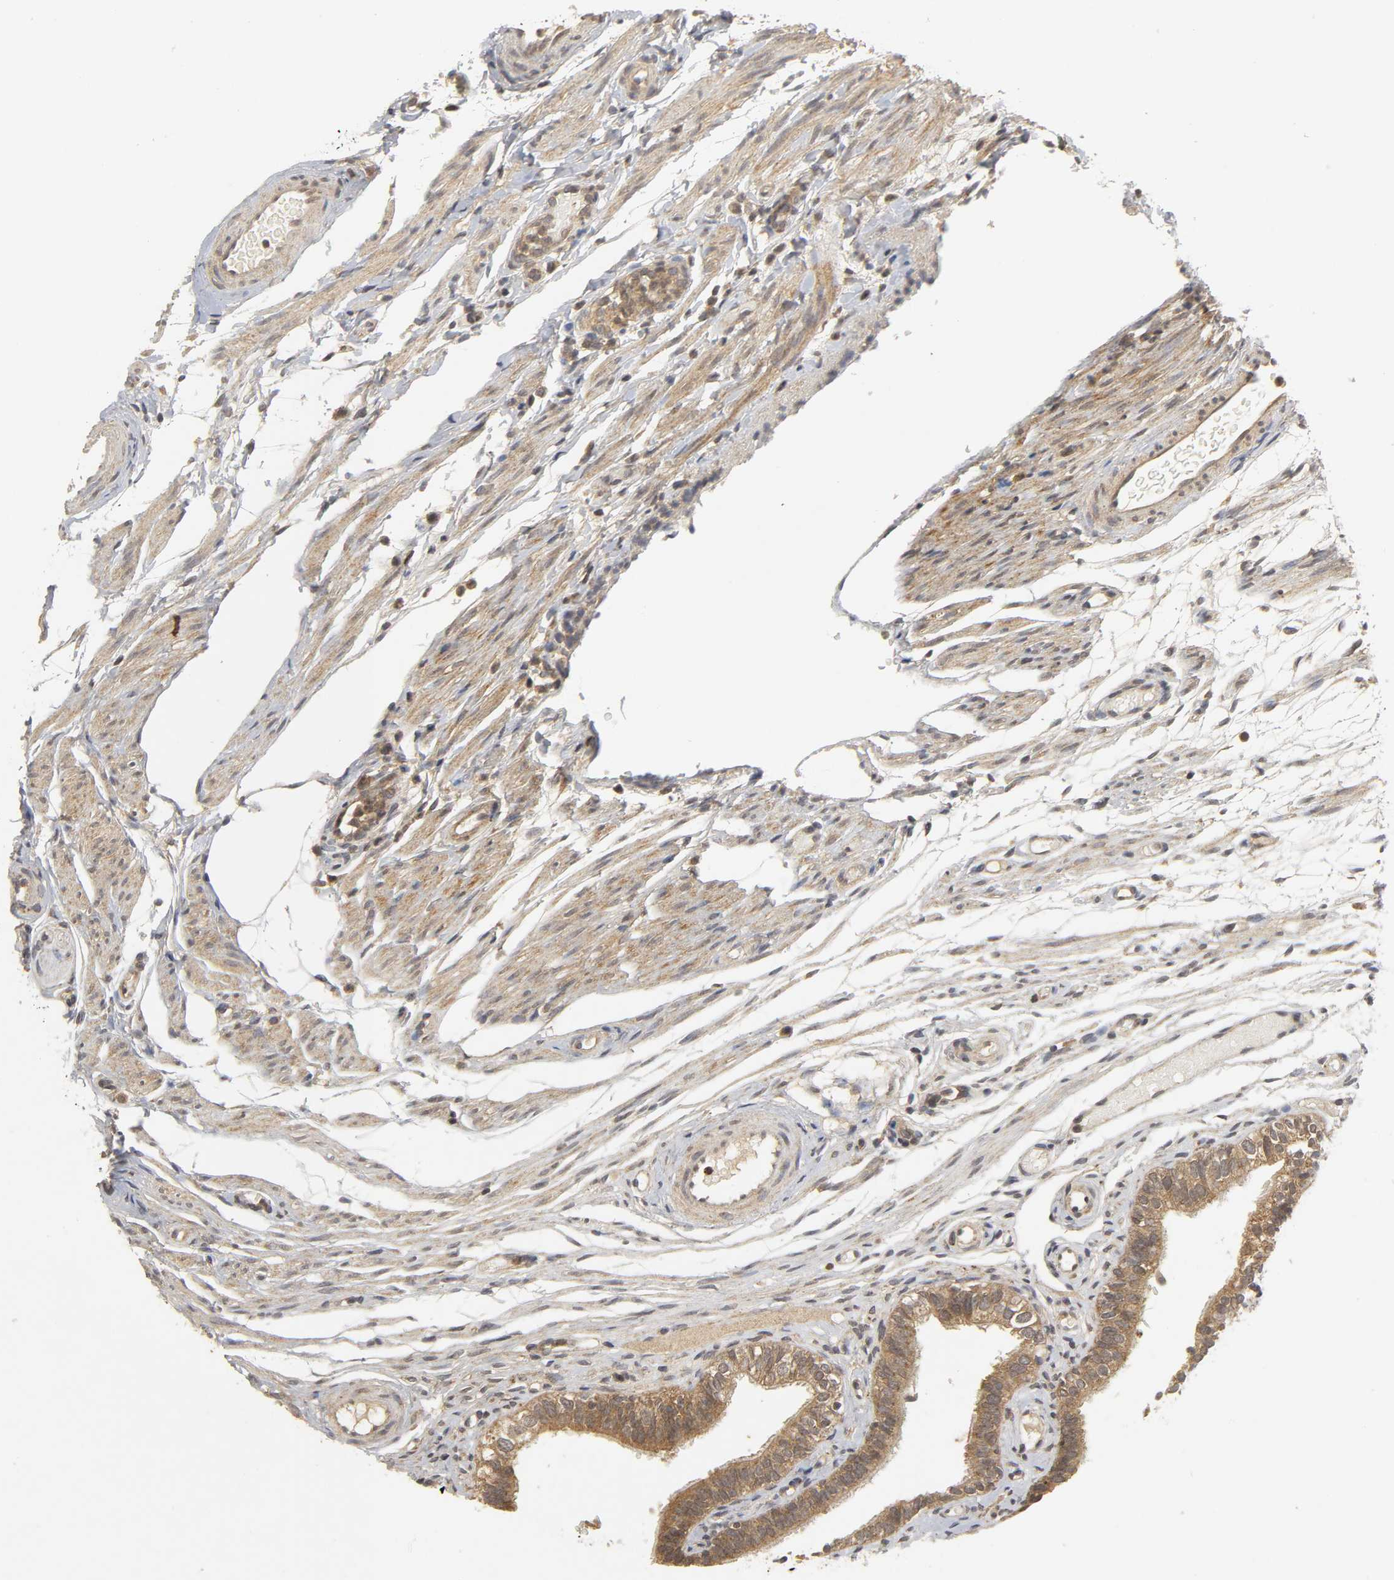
{"staining": {"intensity": "moderate", "quantity": ">75%", "location": "cytoplasmic/membranous"}, "tissue": "fallopian tube", "cell_type": "Glandular cells", "image_type": "normal", "snomed": [{"axis": "morphology", "description": "Normal tissue, NOS"}, {"axis": "morphology", "description": "Dermoid, NOS"}, {"axis": "topography", "description": "Fallopian tube"}], "caption": "Immunohistochemistry (IHC) of unremarkable fallopian tube demonstrates medium levels of moderate cytoplasmic/membranous staining in approximately >75% of glandular cells.", "gene": "TRAF6", "patient": {"sex": "female", "age": 33}}